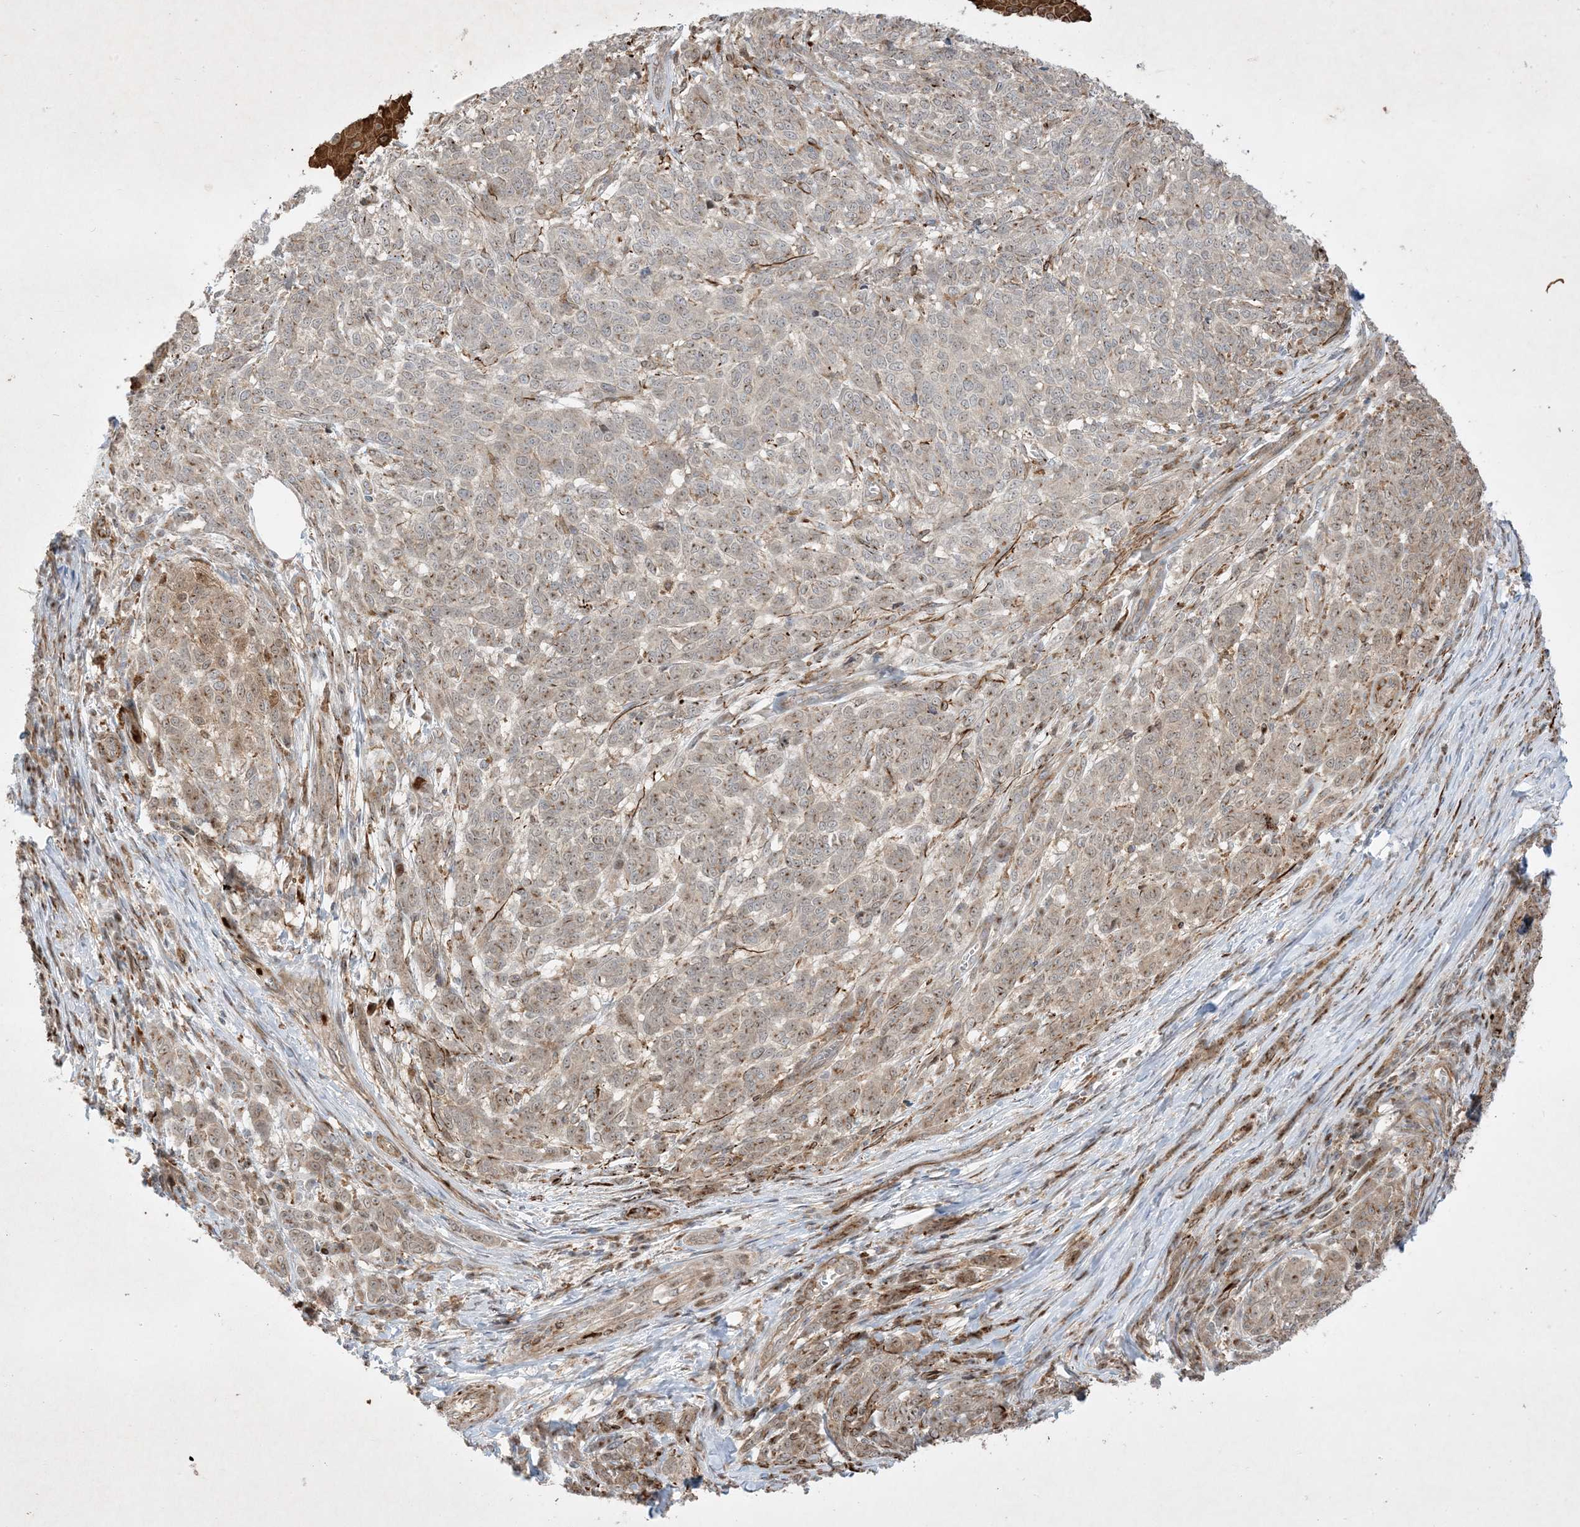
{"staining": {"intensity": "weak", "quantity": "25%-75%", "location": "cytoplasmic/membranous"}, "tissue": "melanoma", "cell_type": "Tumor cells", "image_type": "cancer", "snomed": [{"axis": "morphology", "description": "Malignant melanoma, NOS"}, {"axis": "topography", "description": "Skin"}], "caption": "Protein staining of malignant melanoma tissue shows weak cytoplasmic/membranous expression in about 25%-75% of tumor cells.", "gene": "IFT57", "patient": {"sex": "male", "age": 49}}